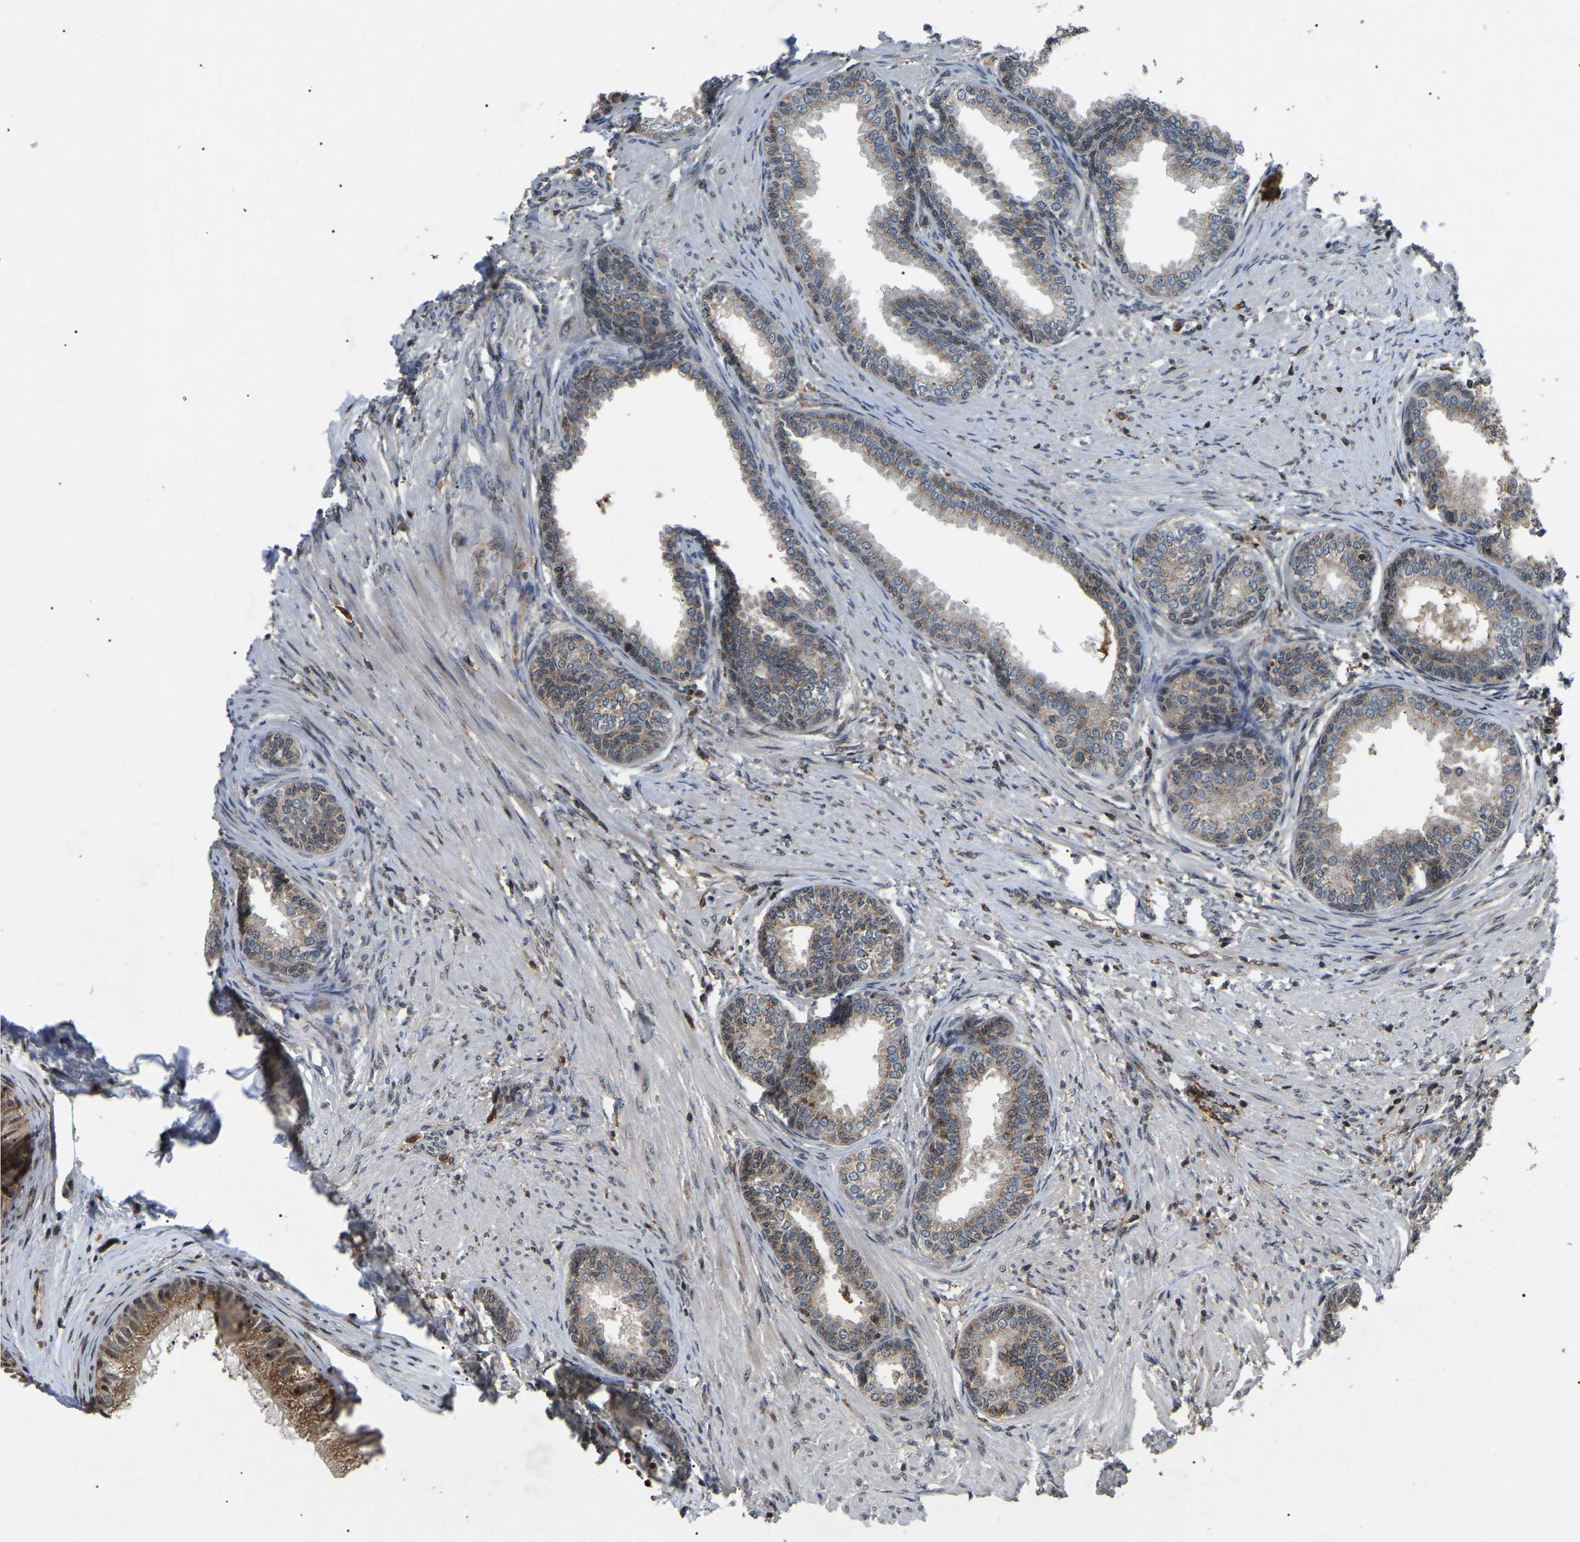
{"staining": {"intensity": "moderate", "quantity": "25%-75%", "location": "cytoplasmic/membranous"}, "tissue": "prostate", "cell_type": "Glandular cells", "image_type": "normal", "snomed": [{"axis": "morphology", "description": "Normal tissue, NOS"}, {"axis": "topography", "description": "Prostate"}], "caption": "A brown stain labels moderate cytoplasmic/membranous staining of a protein in glandular cells of unremarkable human prostate.", "gene": "RBM28", "patient": {"sex": "male", "age": 76}}